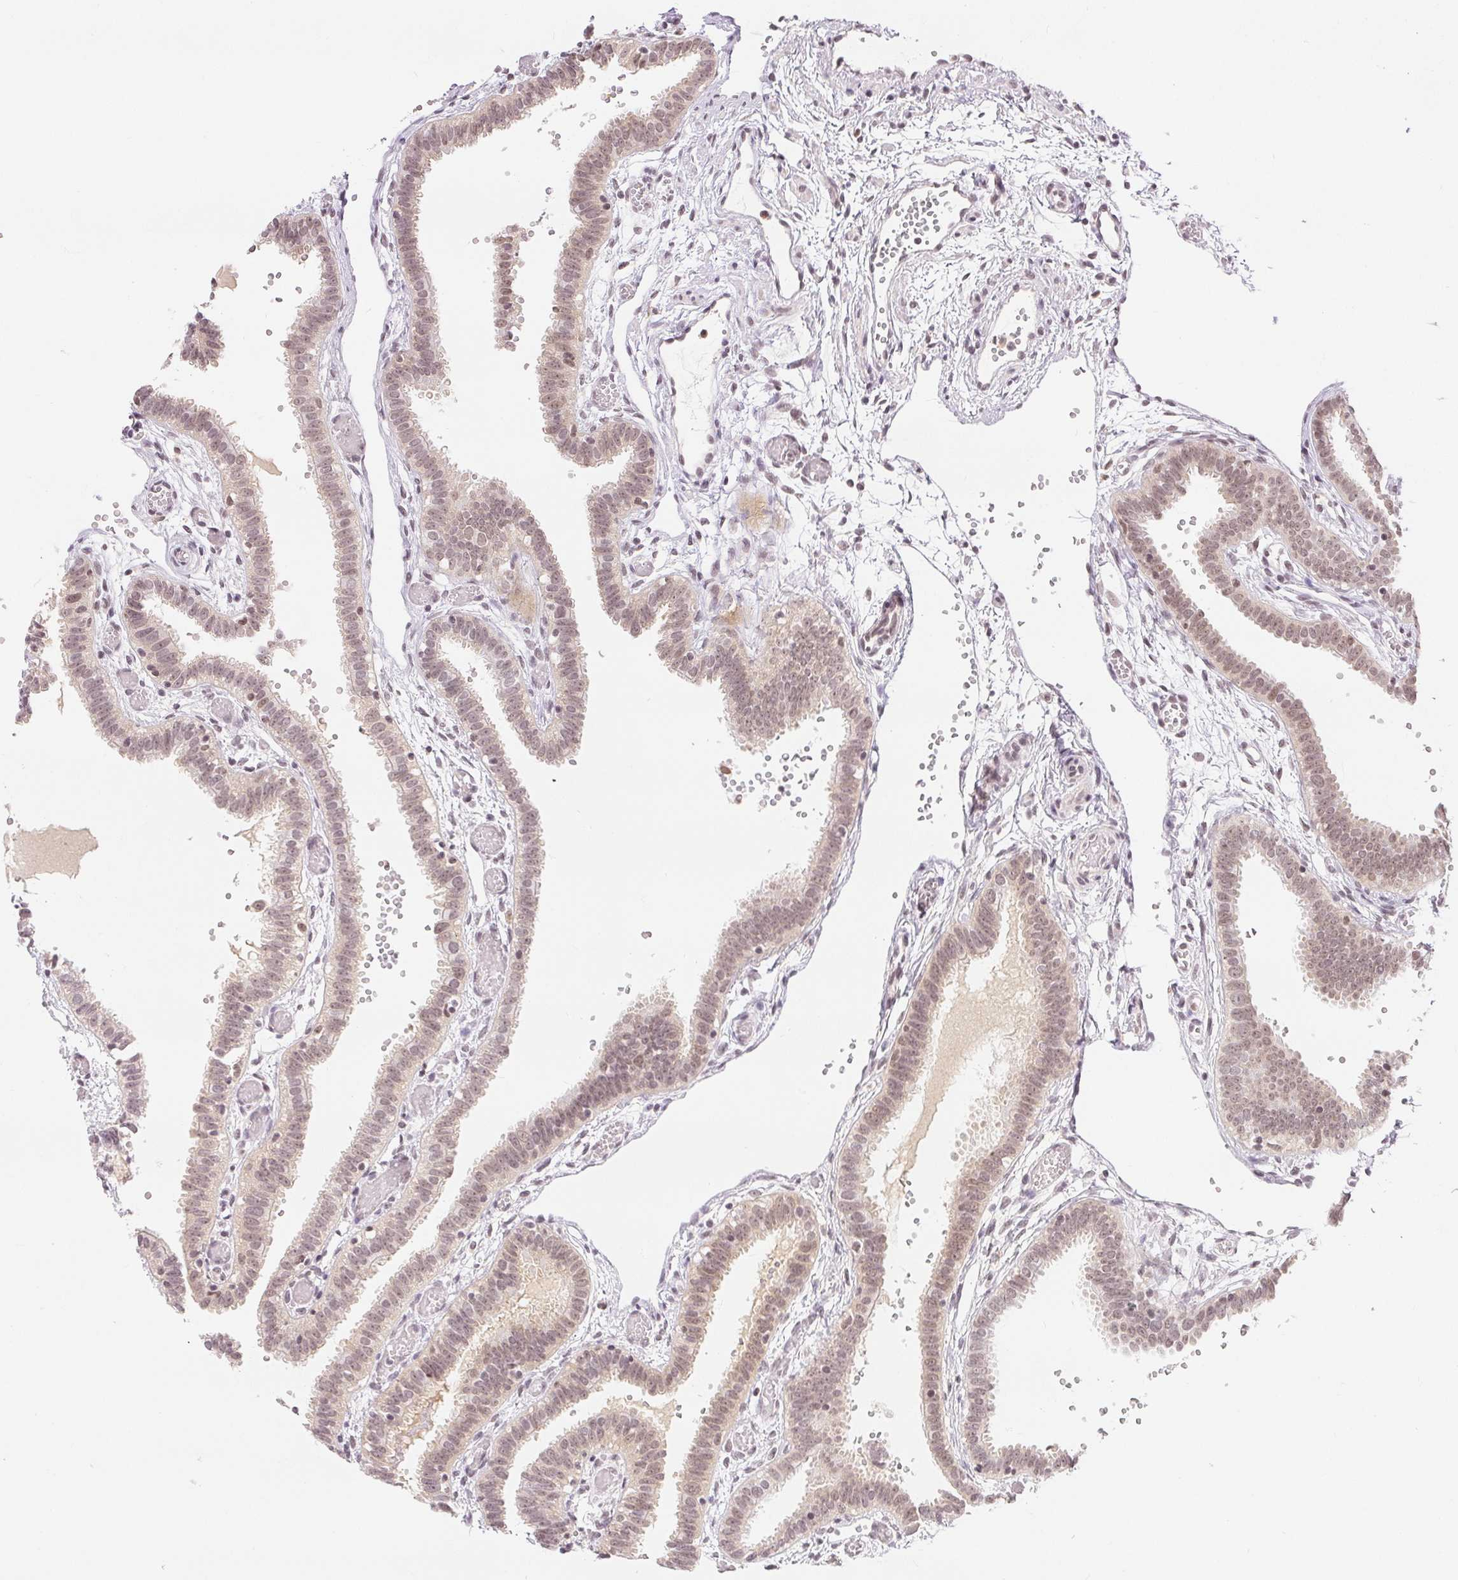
{"staining": {"intensity": "moderate", "quantity": ">75%", "location": "nuclear"}, "tissue": "fallopian tube", "cell_type": "Glandular cells", "image_type": "normal", "snomed": [{"axis": "morphology", "description": "Normal tissue, NOS"}, {"axis": "topography", "description": "Fallopian tube"}], "caption": "Unremarkable fallopian tube demonstrates moderate nuclear expression in approximately >75% of glandular cells Using DAB (3,3'-diaminobenzidine) (brown) and hematoxylin (blue) stains, captured at high magnification using brightfield microscopy..", "gene": "DEK", "patient": {"sex": "female", "age": 37}}